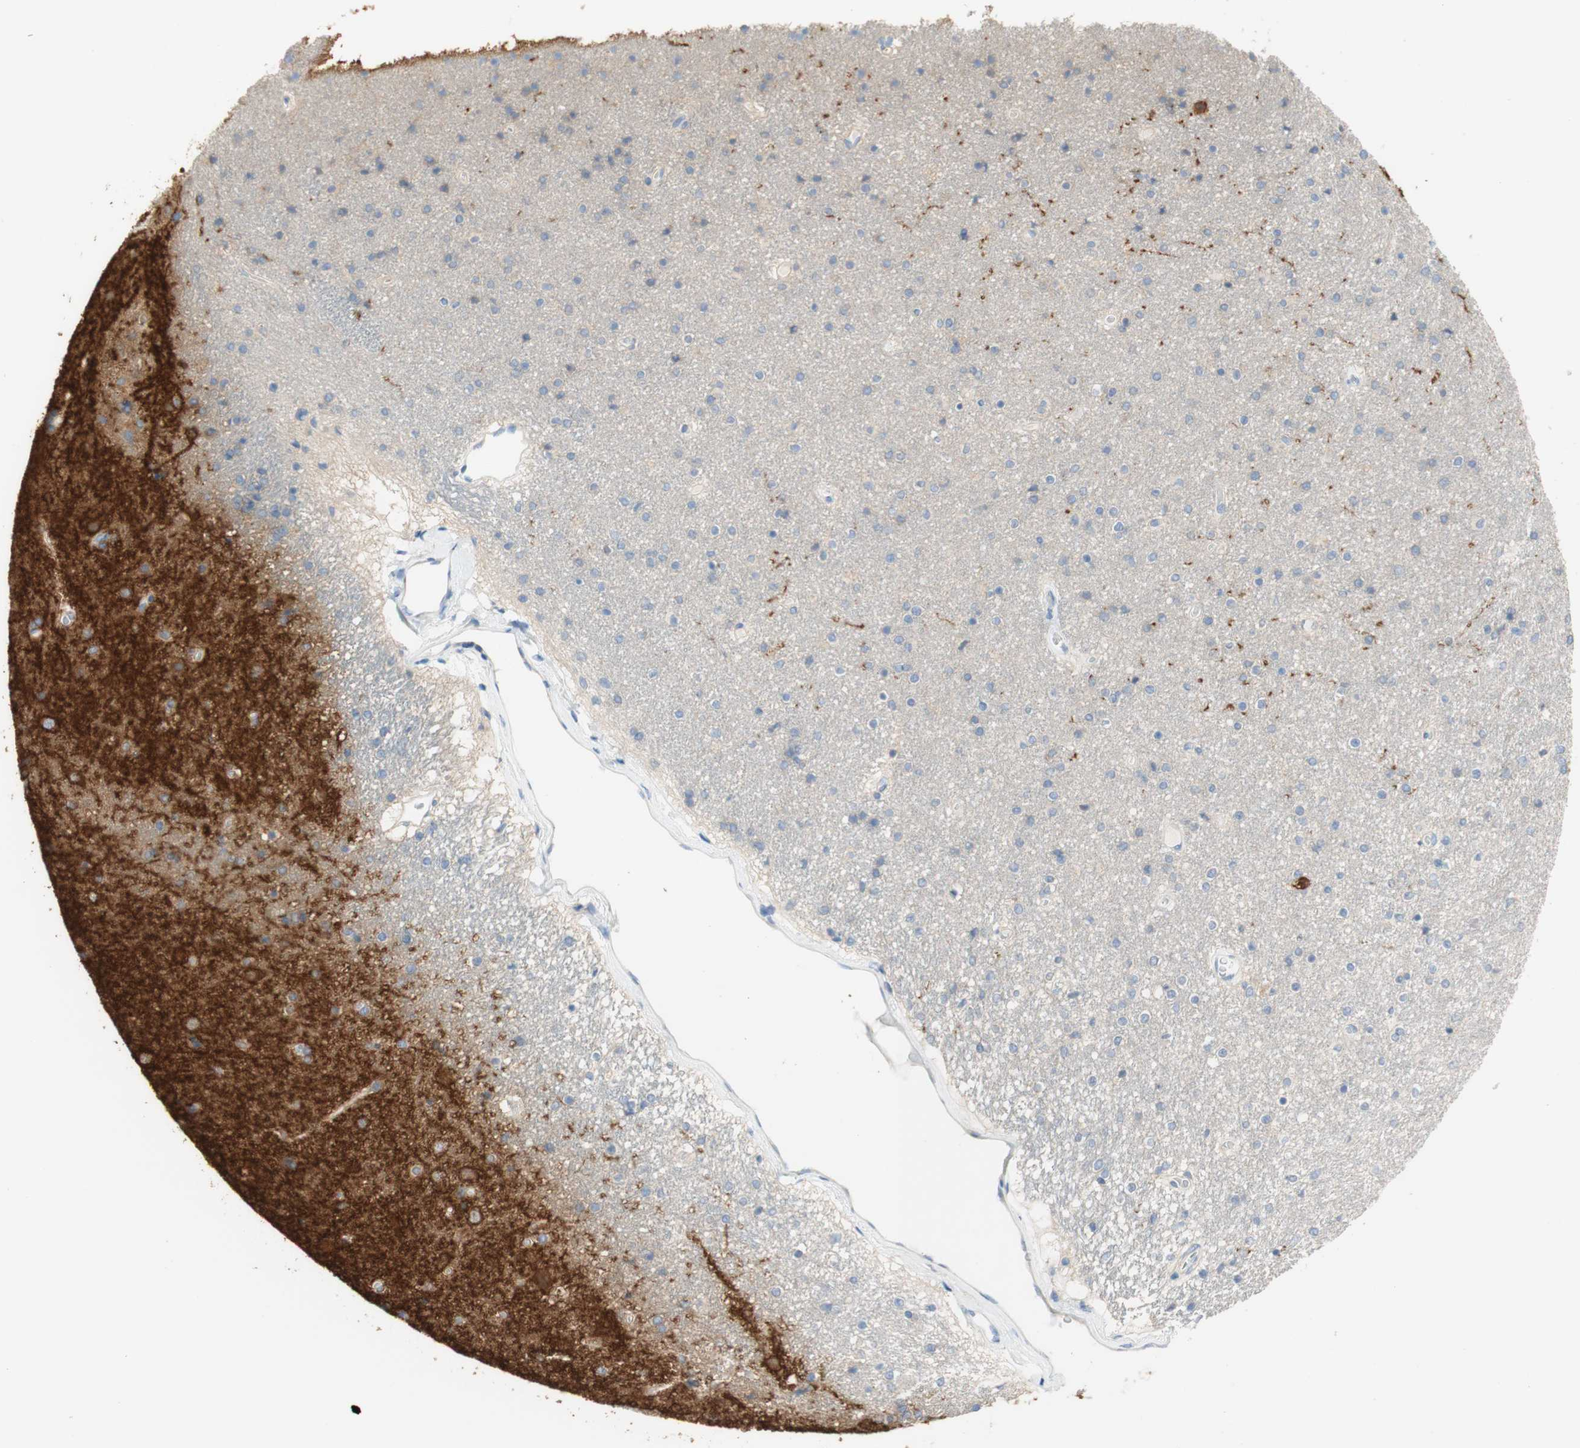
{"staining": {"intensity": "negative", "quantity": "none", "location": "none"}, "tissue": "caudate", "cell_type": "Glial cells", "image_type": "normal", "snomed": [{"axis": "morphology", "description": "Normal tissue, NOS"}, {"axis": "topography", "description": "Lateral ventricle wall"}], "caption": "Immunohistochemical staining of unremarkable human caudate shows no significant expression in glial cells. Nuclei are stained in blue.", "gene": "ATP2B1", "patient": {"sex": "female", "age": 54}}